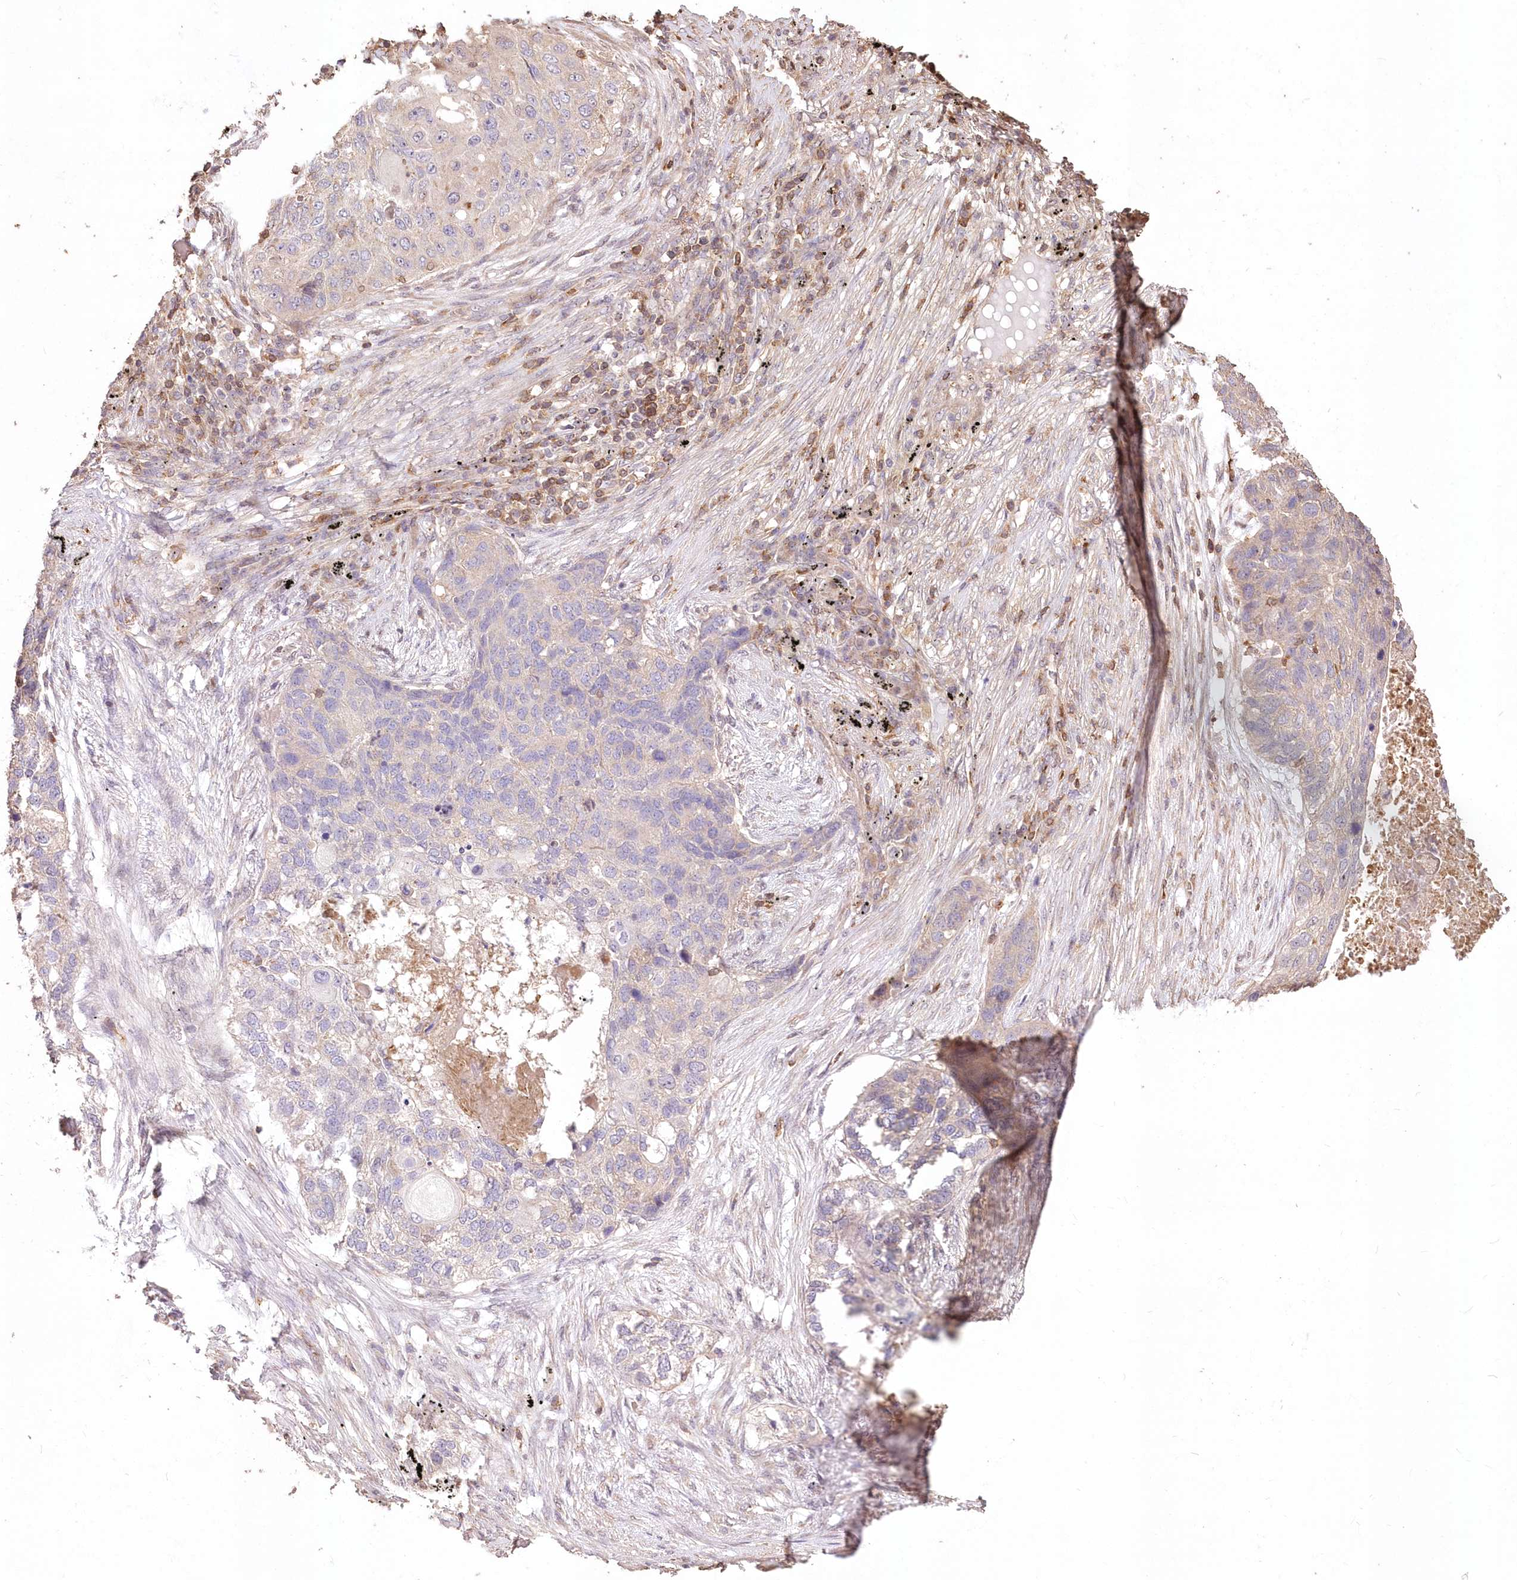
{"staining": {"intensity": "negative", "quantity": "none", "location": "none"}, "tissue": "lung cancer", "cell_type": "Tumor cells", "image_type": "cancer", "snomed": [{"axis": "morphology", "description": "Squamous cell carcinoma, NOS"}, {"axis": "topography", "description": "Lung"}], "caption": "Tumor cells are negative for brown protein staining in lung cancer (squamous cell carcinoma).", "gene": "STK17B", "patient": {"sex": "female", "age": 63}}